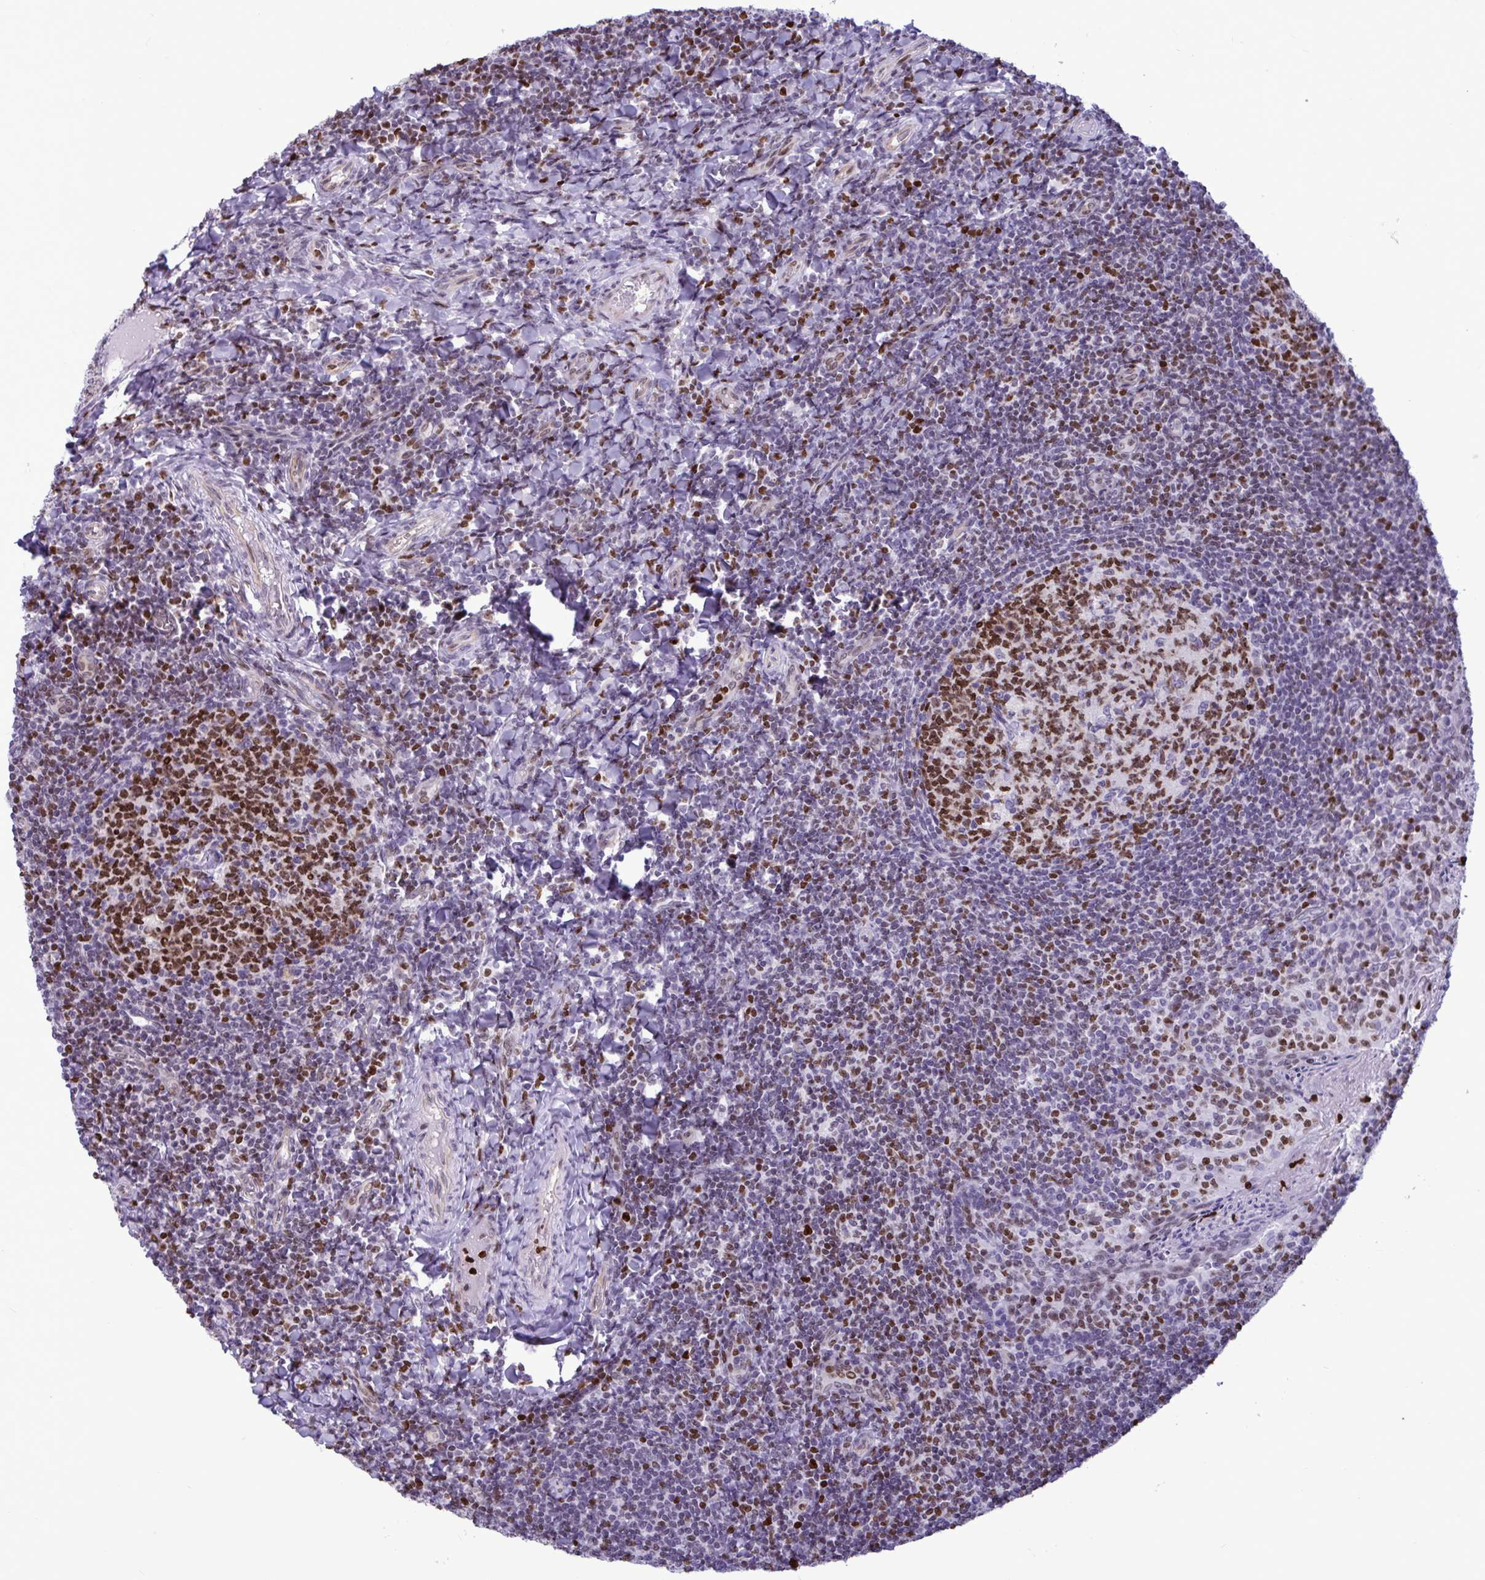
{"staining": {"intensity": "strong", "quantity": ">75%", "location": "nuclear"}, "tissue": "tonsil", "cell_type": "Germinal center cells", "image_type": "normal", "snomed": [{"axis": "morphology", "description": "Normal tissue, NOS"}, {"axis": "topography", "description": "Tonsil"}], "caption": "DAB (3,3'-diaminobenzidine) immunohistochemical staining of unremarkable human tonsil exhibits strong nuclear protein expression in approximately >75% of germinal center cells. (DAB IHC, brown staining for protein, blue staining for nuclei).", "gene": "HMGB2", "patient": {"sex": "female", "age": 10}}